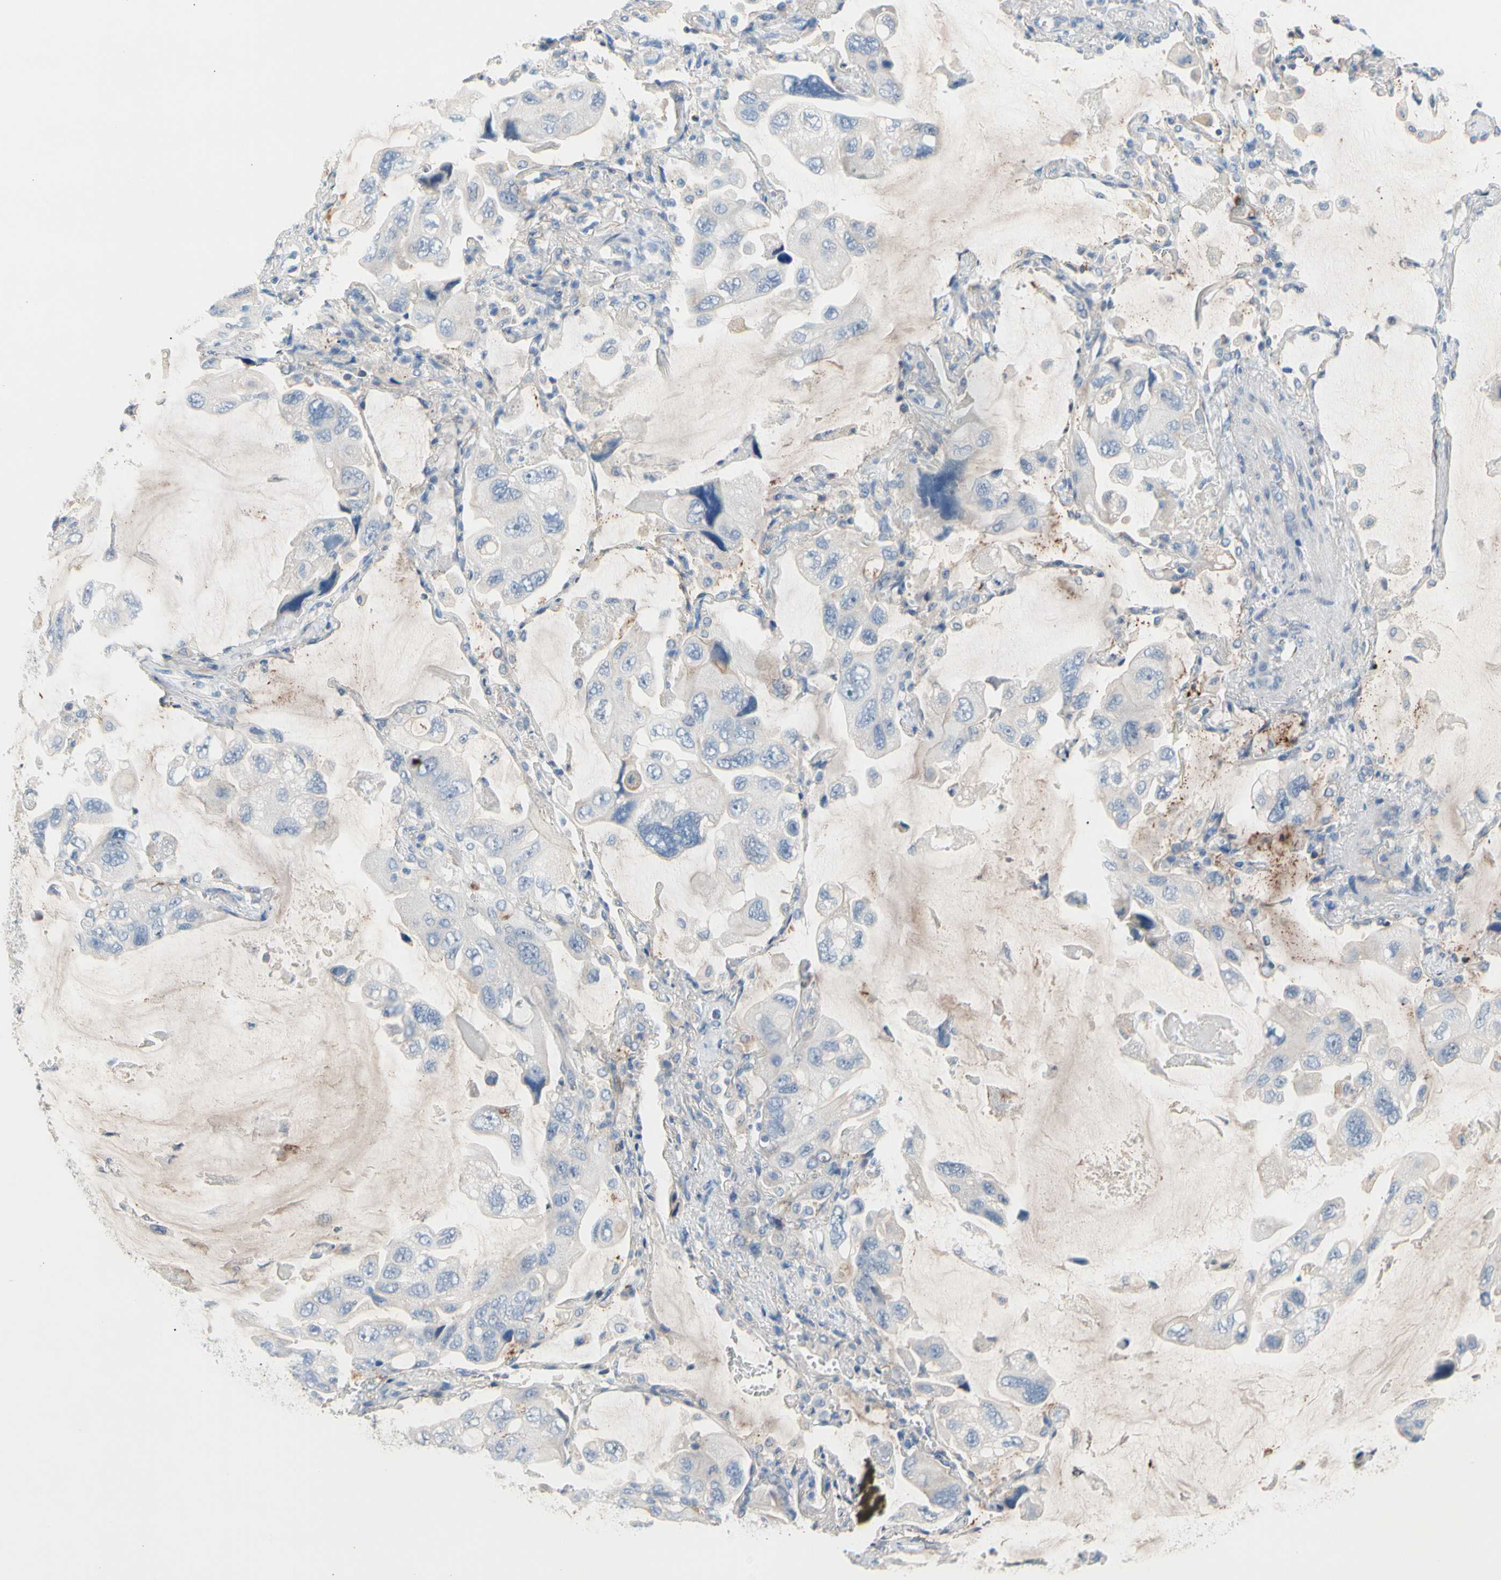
{"staining": {"intensity": "negative", "quantity": "none", "location": "none"}, "tissue": "lung cancer", "cell_type": "Tumor cells", "image_type": "cancer", "snomed": [{"axis": "morphology", "description": "Squamous cell carcinoma, NOS"}, {"axis": "topography", "description": "Lung"}], "caption": "Immunohistochemistry micrograph of human squamous cell carcinoma (lung) stained for a protein (brown), which demonstrates no expression in tumor cells.", "gene": "MARK1", "patient": {"sex": "female", "age": 73}}